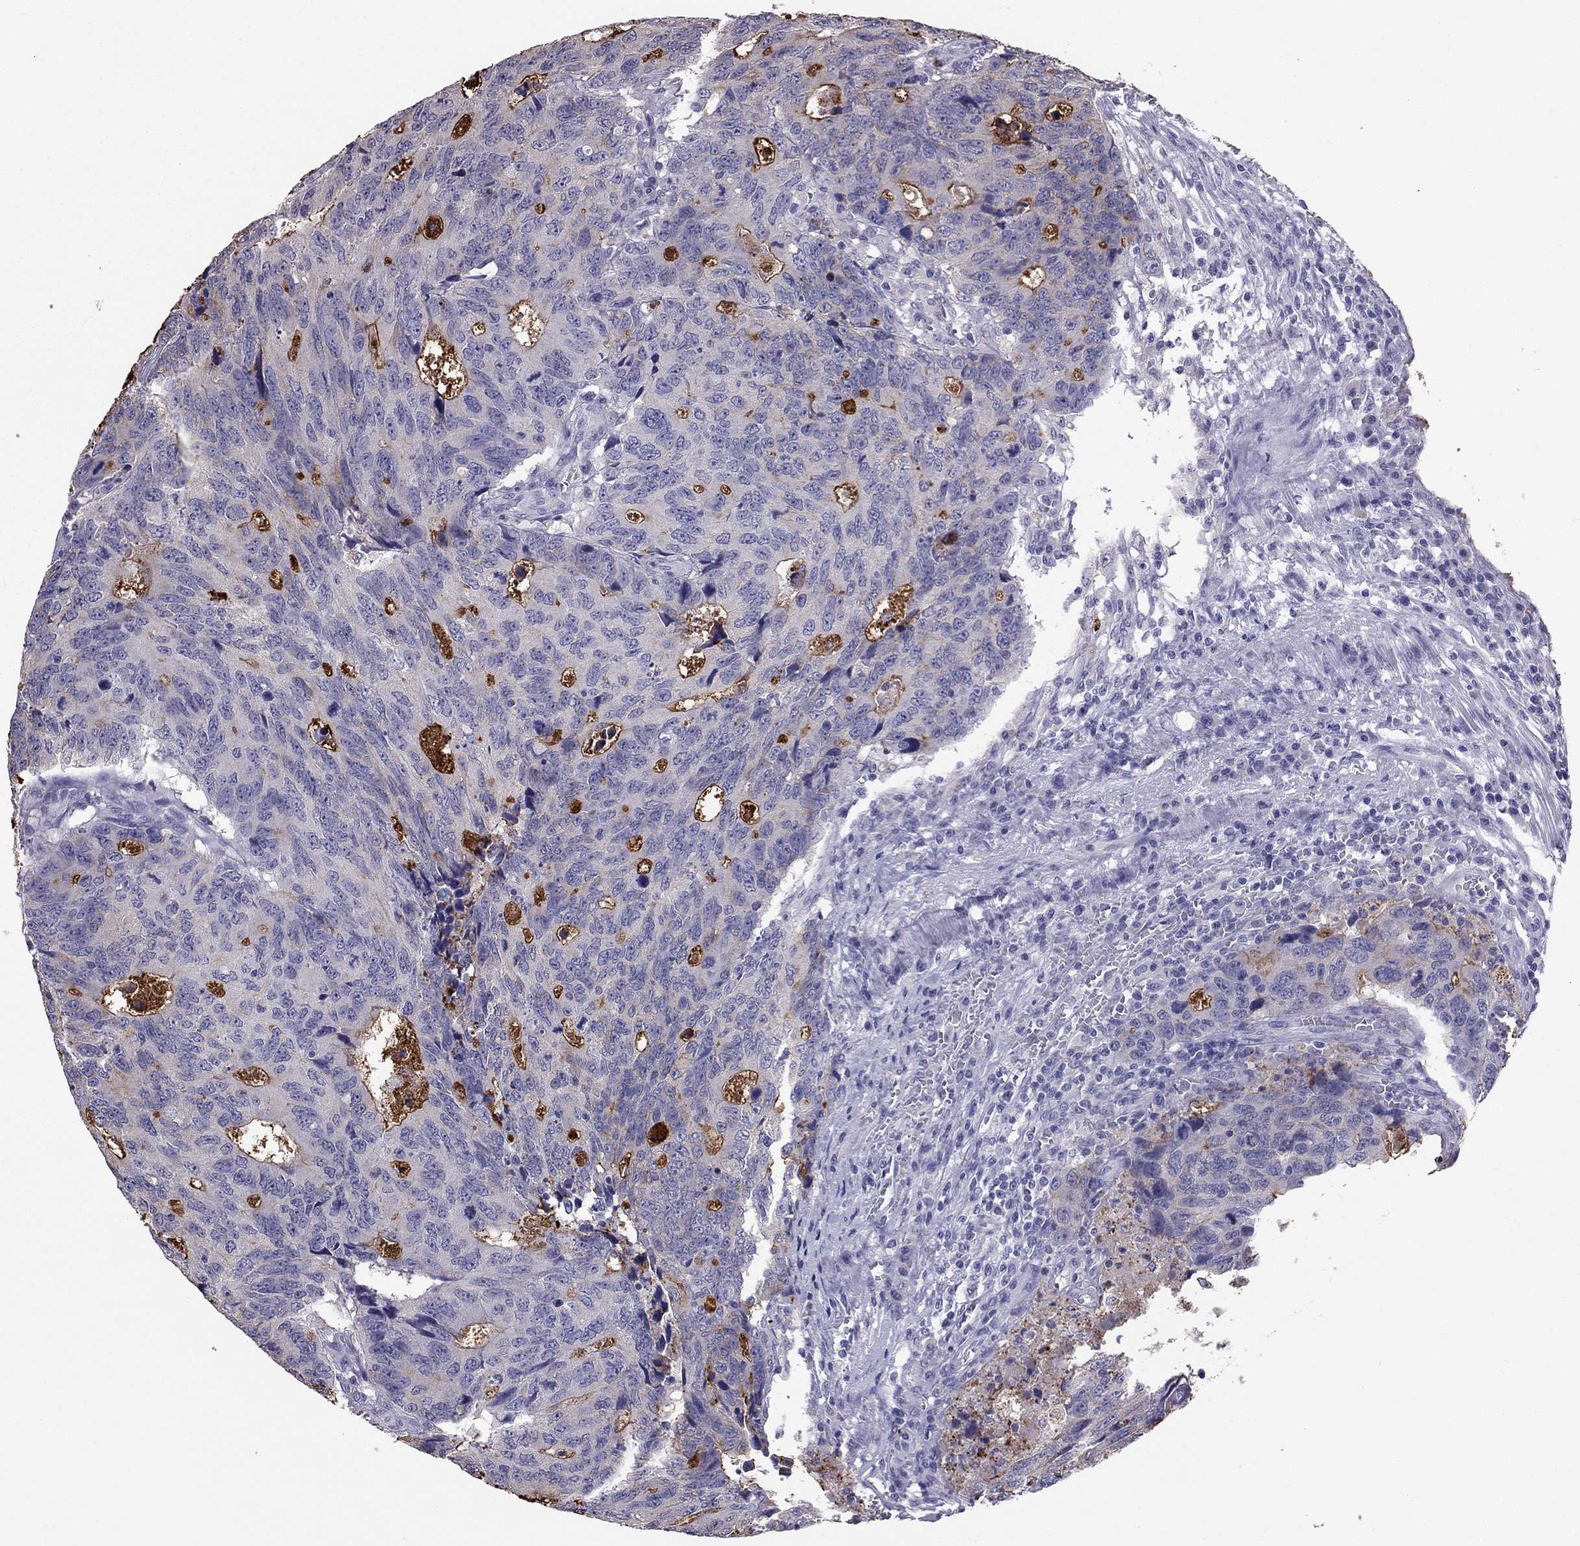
{"staining": {"intensity": "weak", "quantity": "<25%", "location": "cytoplasmic/membranous"}, "tissue": "colorectal cancer", "cell_type": "Tumor cells", "image_type": "cancer", "snomed": [{"axis": "morphology", "description": "Adenocarcinoma, NOS"}, {"axis": "topography", "description": "Colon"}], "caption": "The histopathology image reveals no staining of tumor cells in colorectal adenocarcinoma.", "gene": "SCG5", "patient": {"sex": "female", "age": 77}}